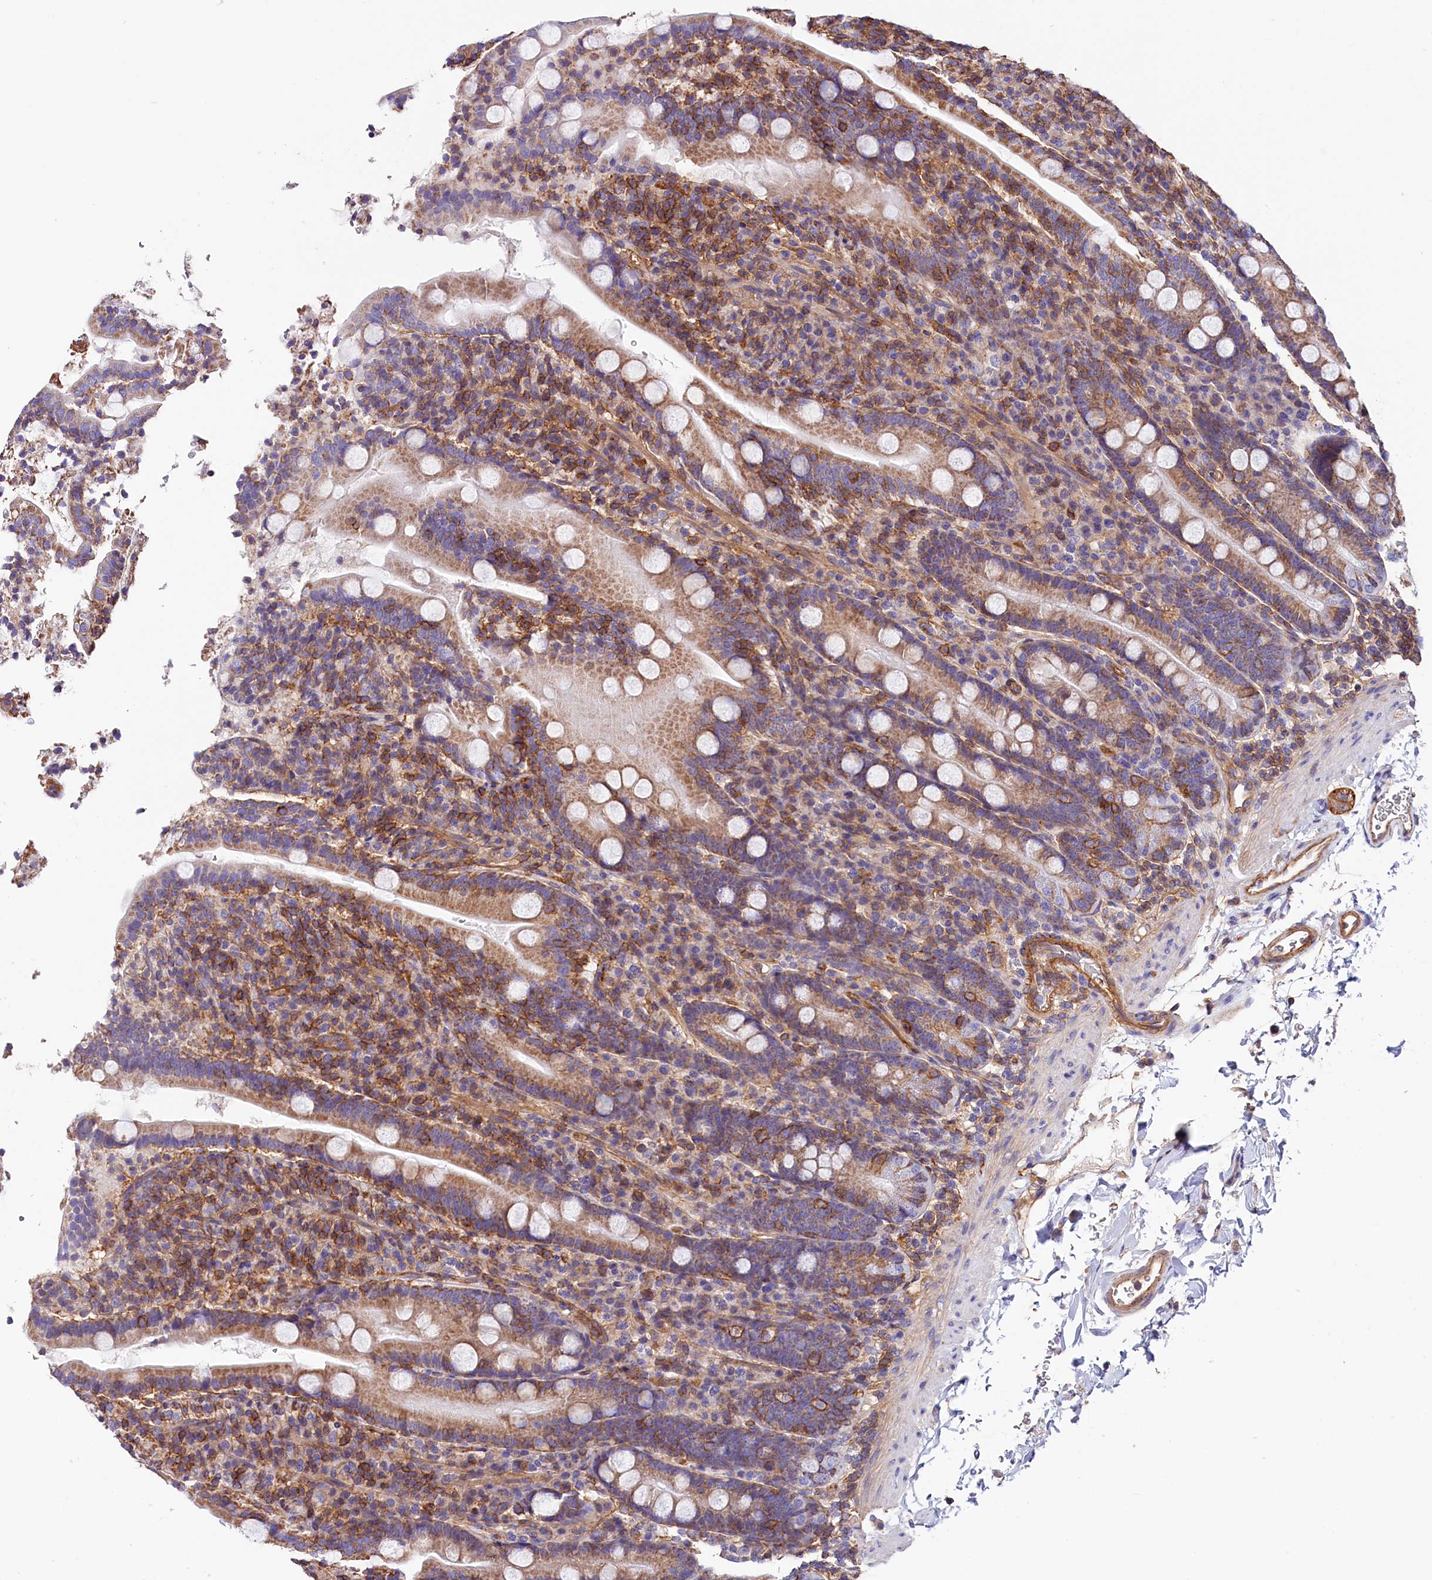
{"staining": {"intensity": "moderate", "quantity": ">75%", "location": "cytoplasmic/membranous"}, "tissue": "duodenum", "cell_type": "Glandular cells", "image_type": "normal", "snomed": [{"axis": "morphology", "description": "Normal tissue, NOS"}, {"axis": "topography", "description": "Duodenum"}], "caption": "Protein staining by immunohistochemistry shows moderate cytoplasmic/membranous expression in approximately >75% of glandular cells in unremarkable duodenum.", "gene": "ATP2B4", "patient": {"sex": "male", "age": 35}}